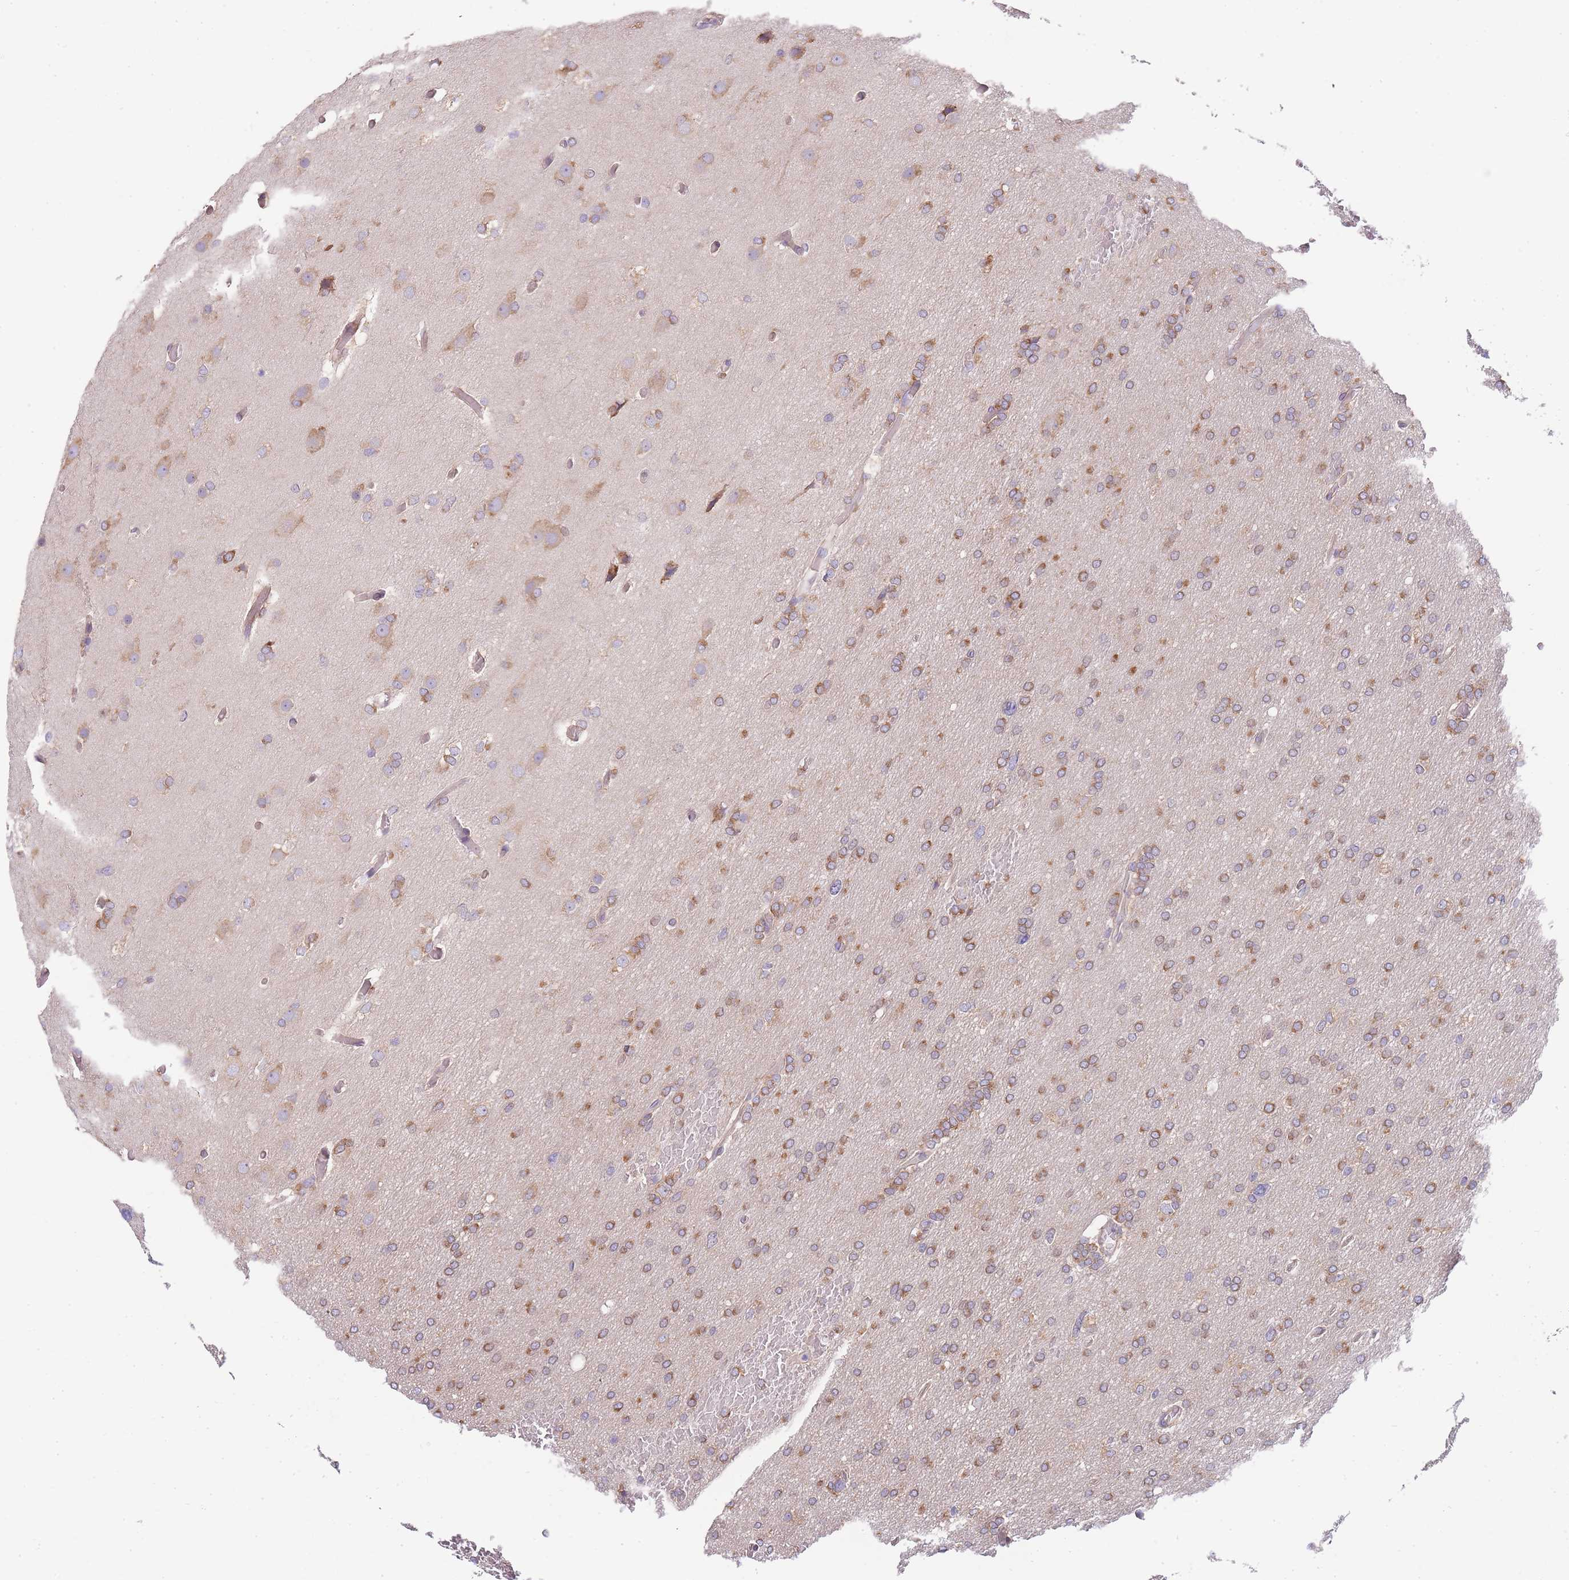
{"staining": {"intensity": "moderate", "quantity": ">75%", "location": "cytoplasmic/membranous"}, "tissue": "glioma", "cell_type": "Tumor cells", "image_type": "cancer", "snomed": [{"axis": "morphology", "description": "Glioma, malignant, High grade"}, {"axis": "topography", "description": "Cerebral cortex"}], "caption": "This is an image of immunohistochemistry staining of glioma, which shows moderate staining in the cytoplasmic/membranous of tumor cells.", "gene": "BEX1", "patient": {"sex": "female", "age": 36}}